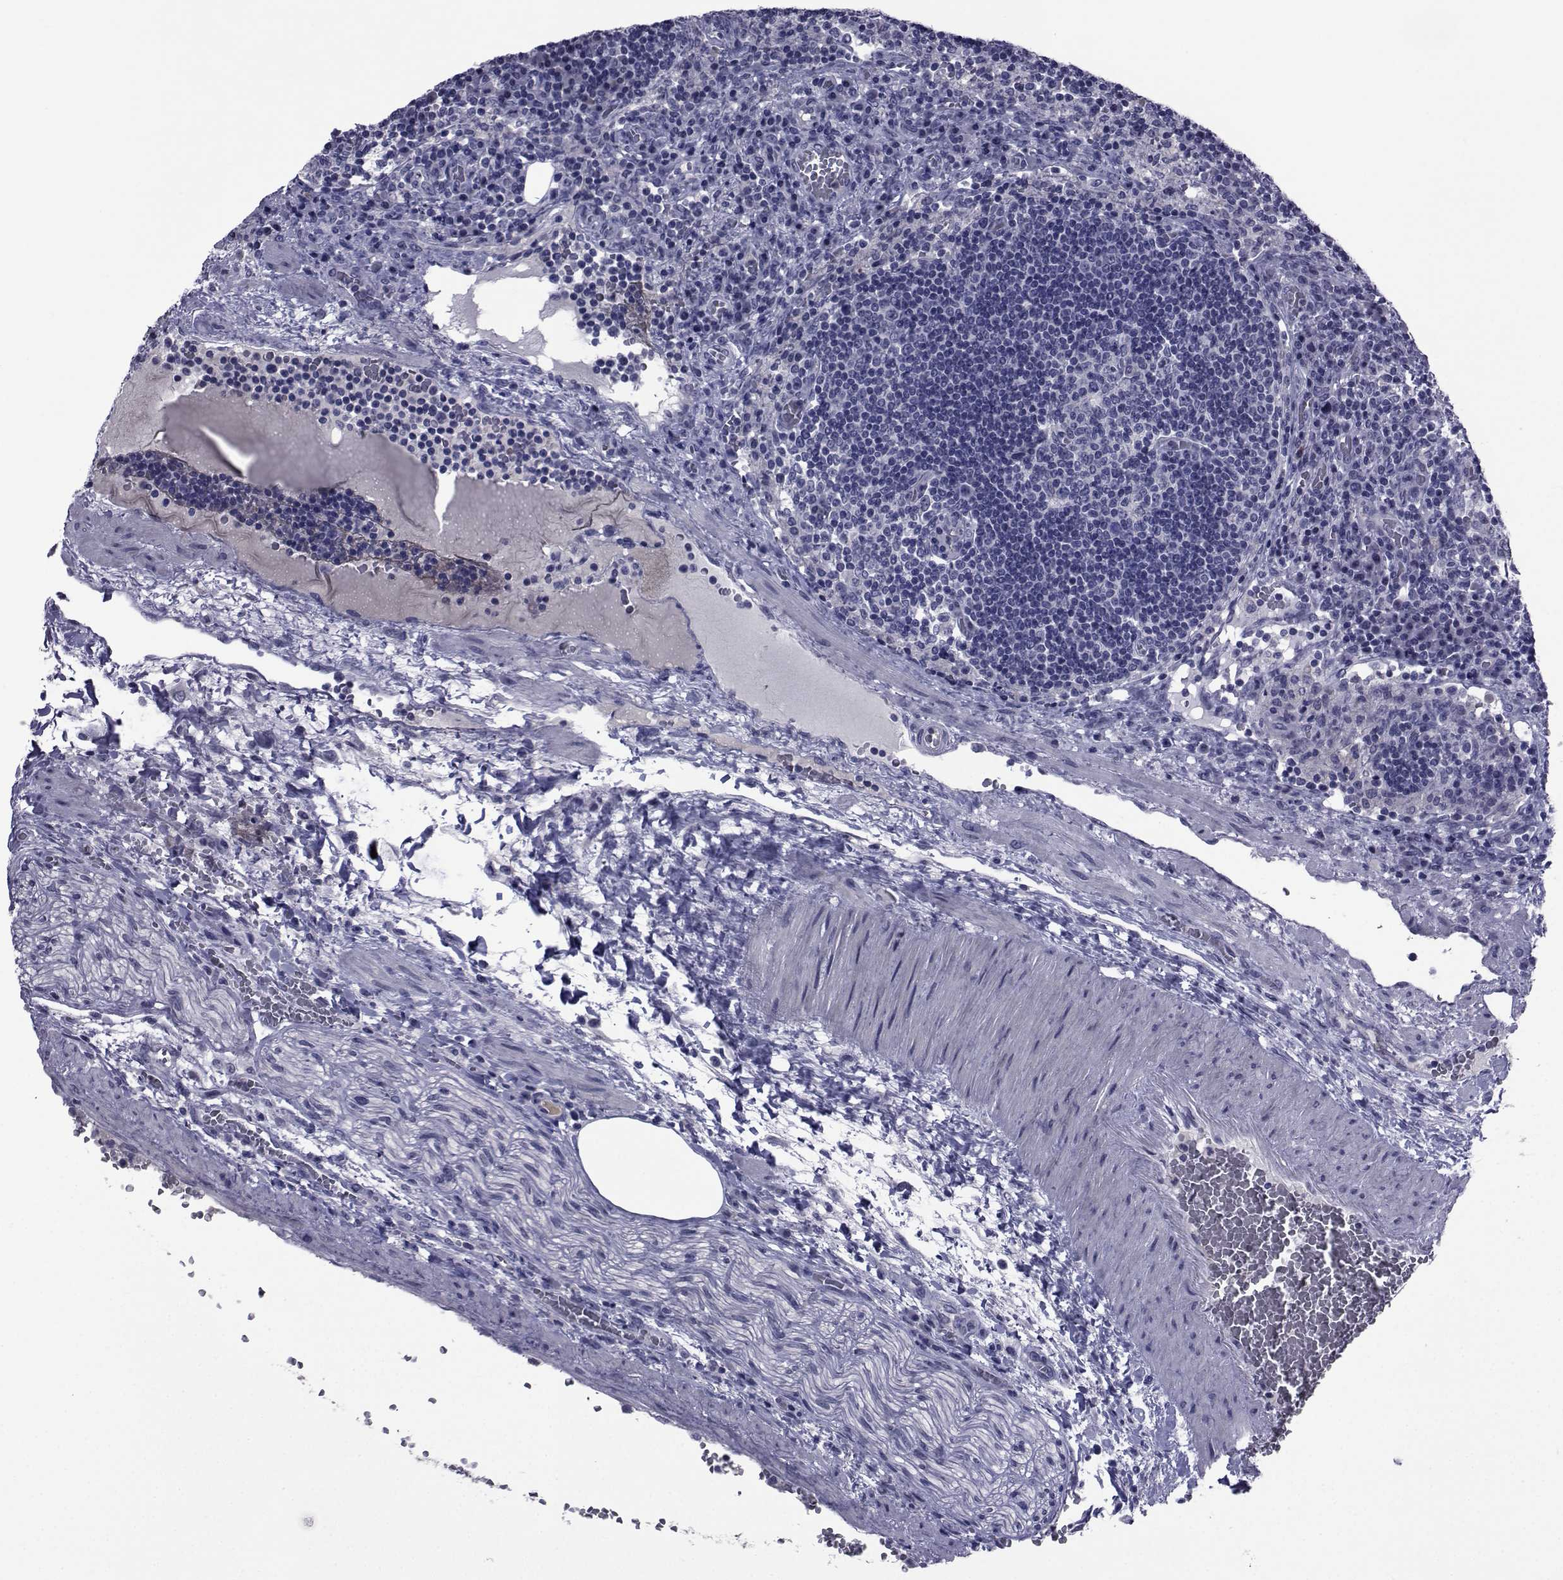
{"staining": {"intensity": "negative", "quantity": "none", "location": "none"}, "tissue": "lymph node", "cell_type": "Germinal center cells", "image_type": "normal", "snomed": [{"axis": "morphology", "description": "Normal tissue, NOS"}, {"axis": "topography", "description": "Lymph node"}], "caption": "This is a micrograph of immunohistochemistry (IHC) staining of unremarkable lymph node, which shows no expression in germinal center cells. The staining was performed using DAB (3,3'-diaminobenzidine) to visualize the protein expression in brown, while the nuclei were stained in blue with hematoxylin (Magnification: 20x).", "gene": "SEMA5B", "patient": {"sex": "male", "age": 63}}